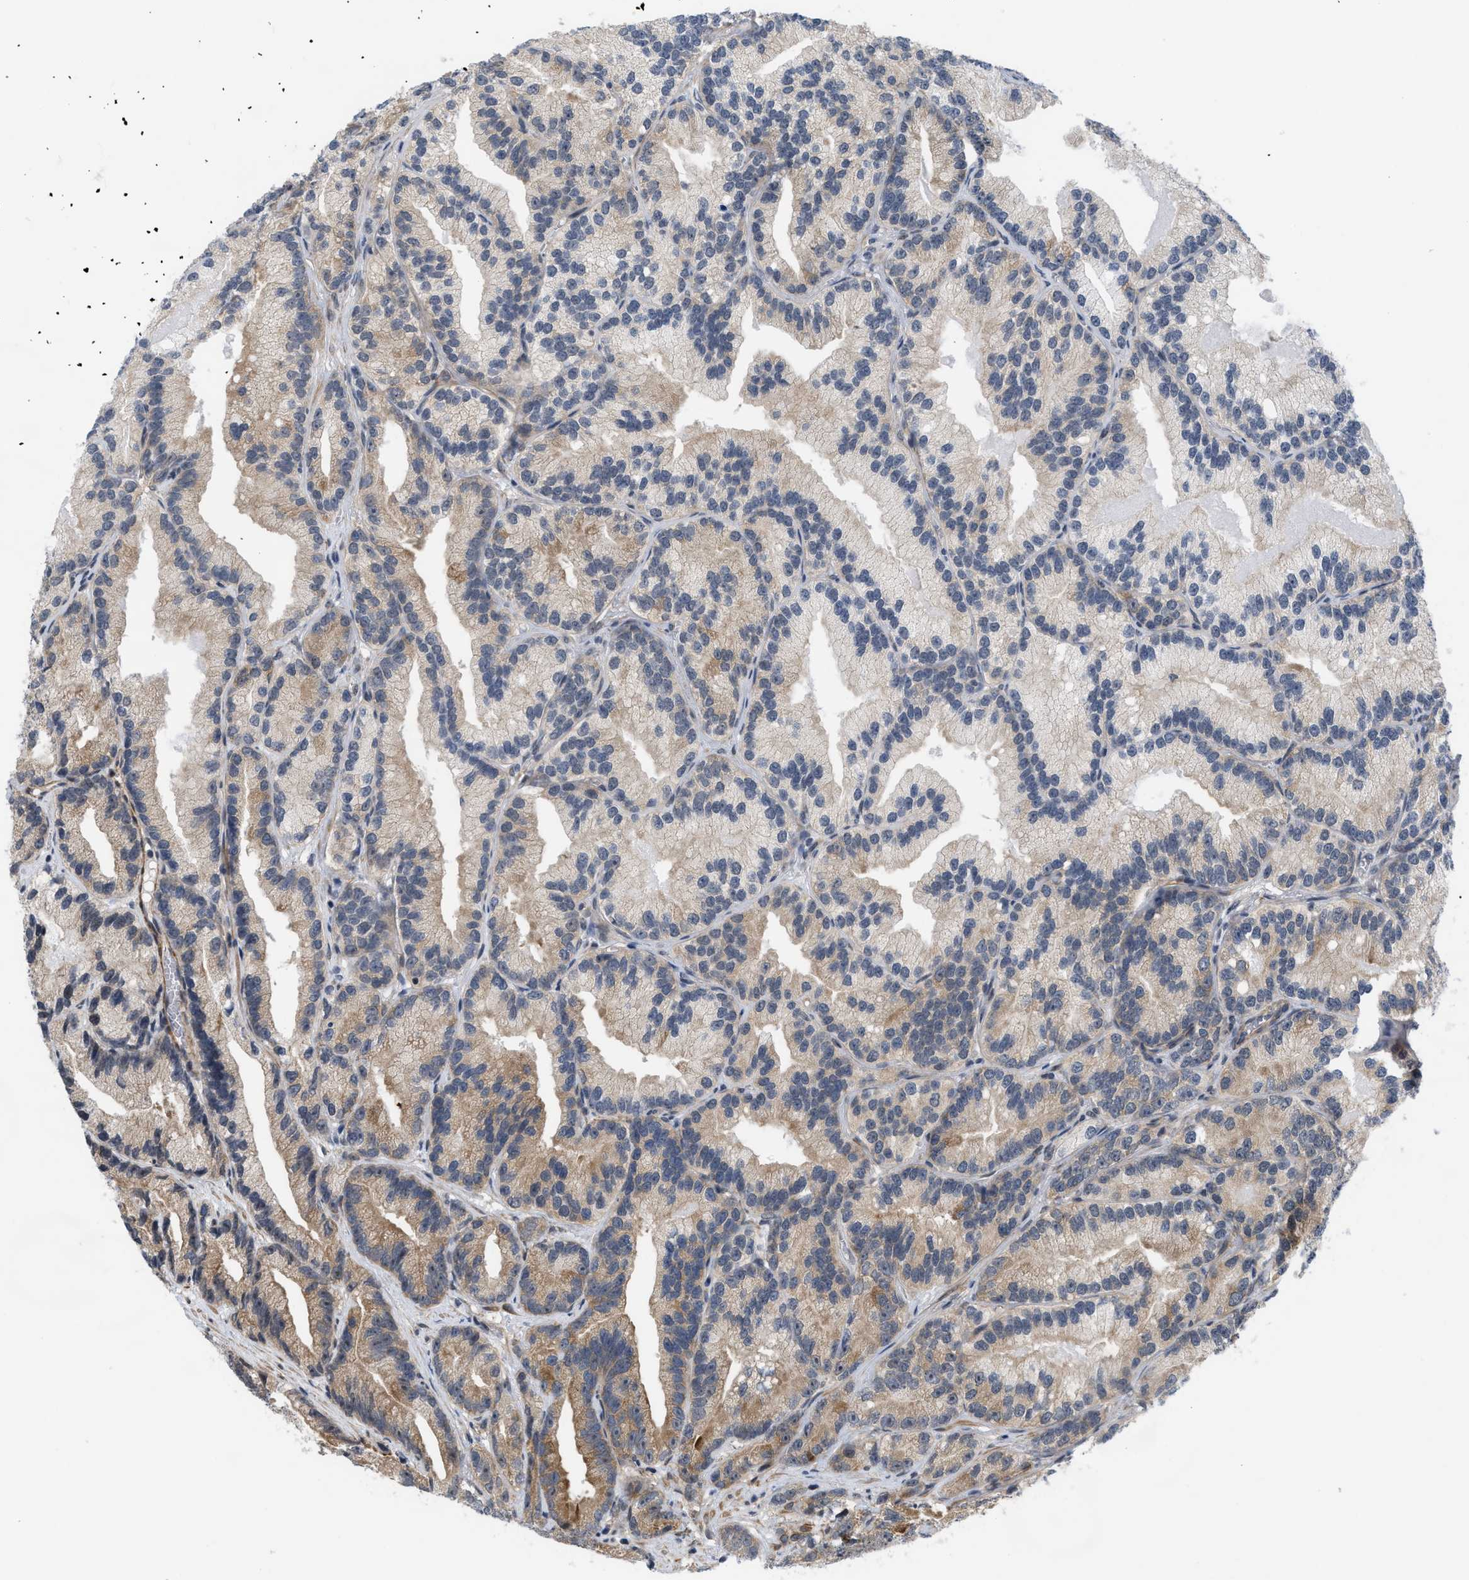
{"staining": {"intensity": "moderate", "quantity": "25%-75%", "location": "cytoplasmic/membranous"}, "tissue": "prostate cancer", "cell_type": "Tumor cells", "image_type": "cancer", "snomed": [{"axis": "morphology", "description": "Adenocarcinoma, Low grade"}, {"axis": "topography", "description": "Prostate"}], "caption": "The histopathology image exhibits staining of prostate cancer (adenocarcinoma (low-grade)), revealing moderate cytoplasmic/membranous protein positivity (brown color) within tumor cells.", "gene": "GPRASP2", "patient": {"sex": "male", "age": 89}}